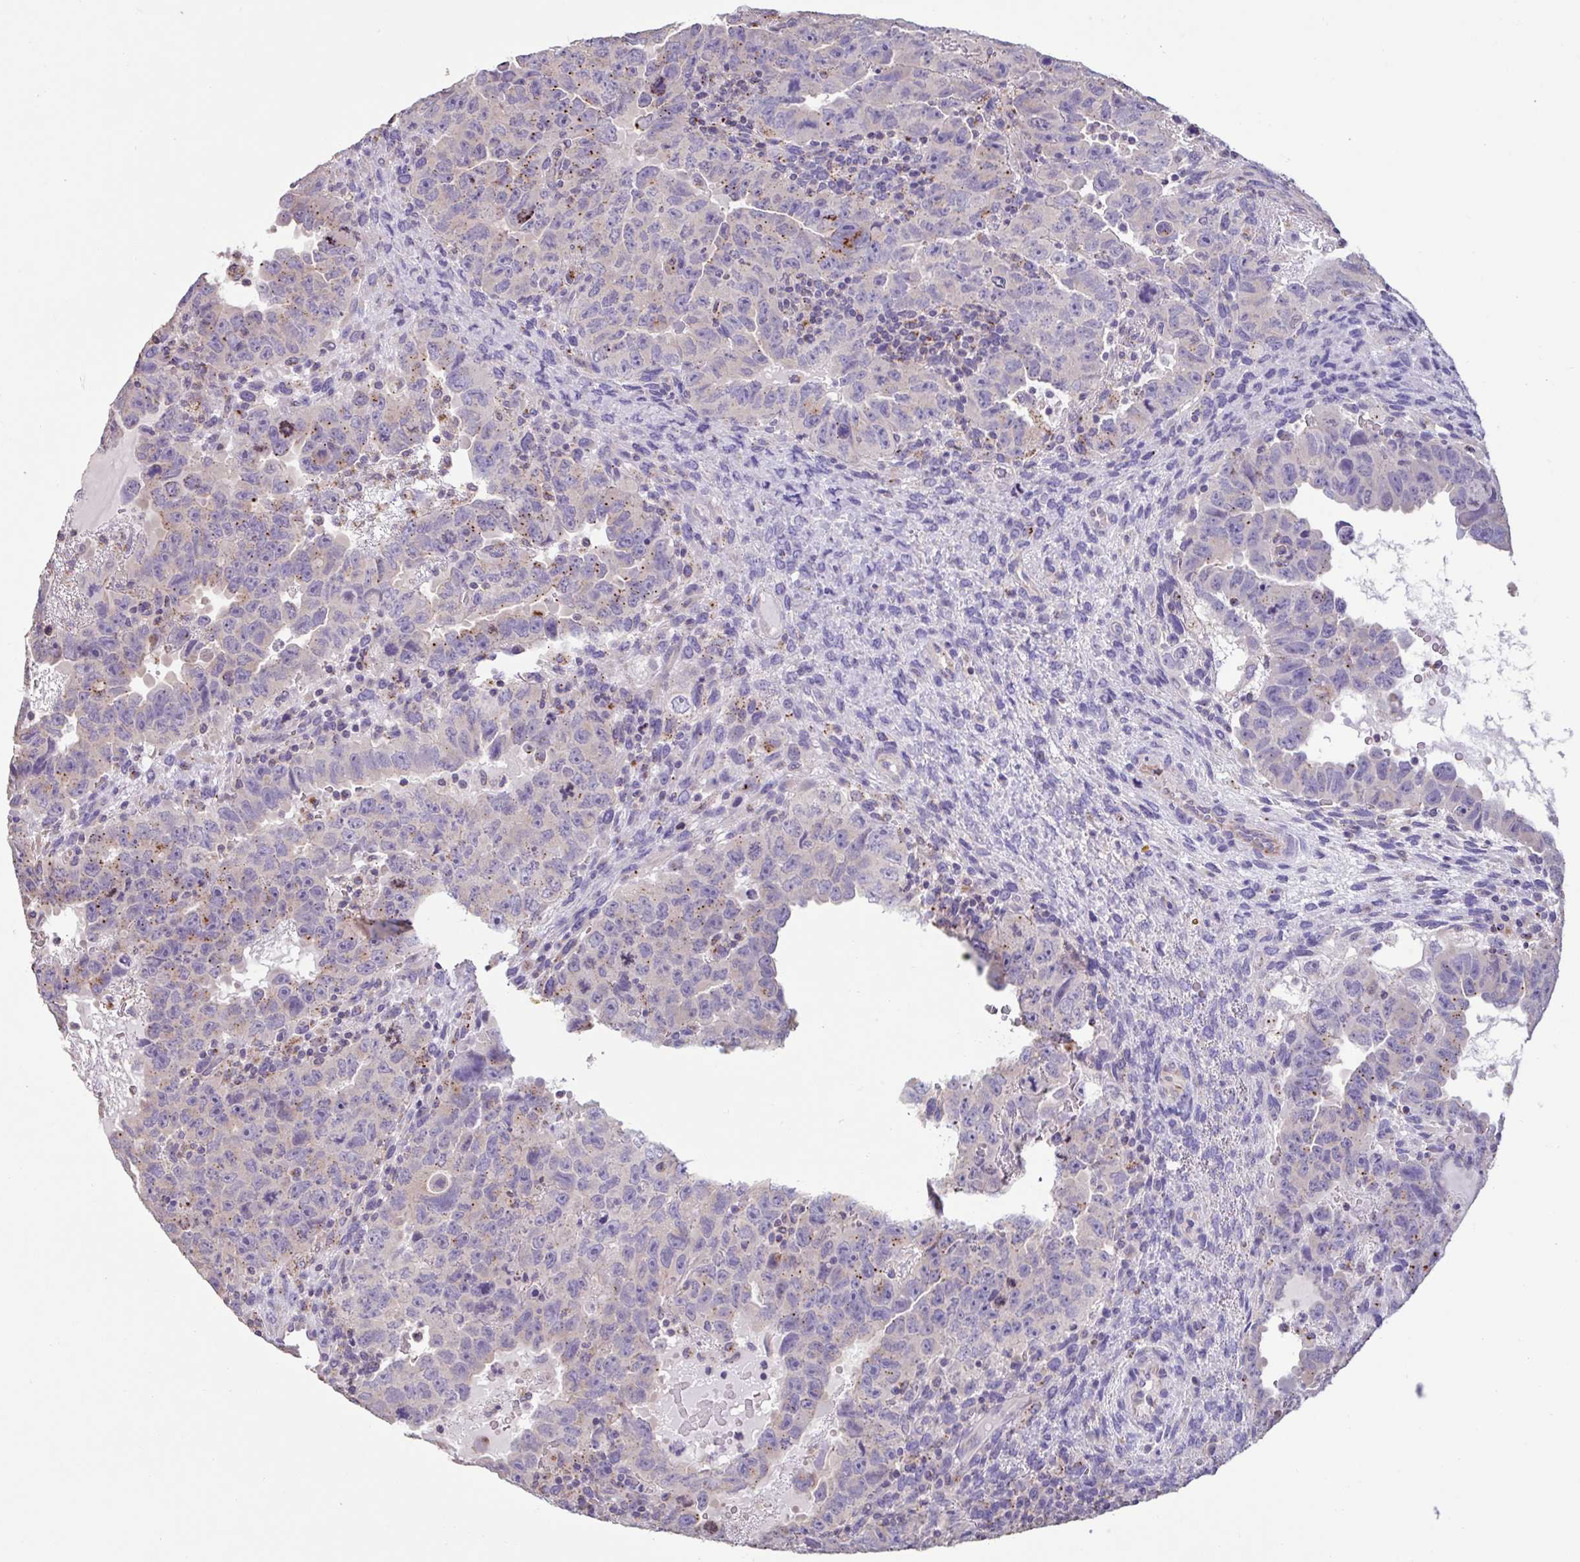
{"staining": {"intensity": "negative", "quantity": "none", "location": "none"}, "tissue": "testis cancer", "cell_type": "Tumor cells", "image_type": "cancer", "snomed": [{"axis": "morphology", "description": "Carcinoma, Embryonal, NOS"}, {"axis": "topography", "description": "Testis"}], "caption": "IHC micrograph of human testis cancer (embryonal carcinoma) stained for a protein (brown), which exhibits no expression in tumor cells.", "gene": "CHMP5", "patient": {"sex": "male", "age": 24}}